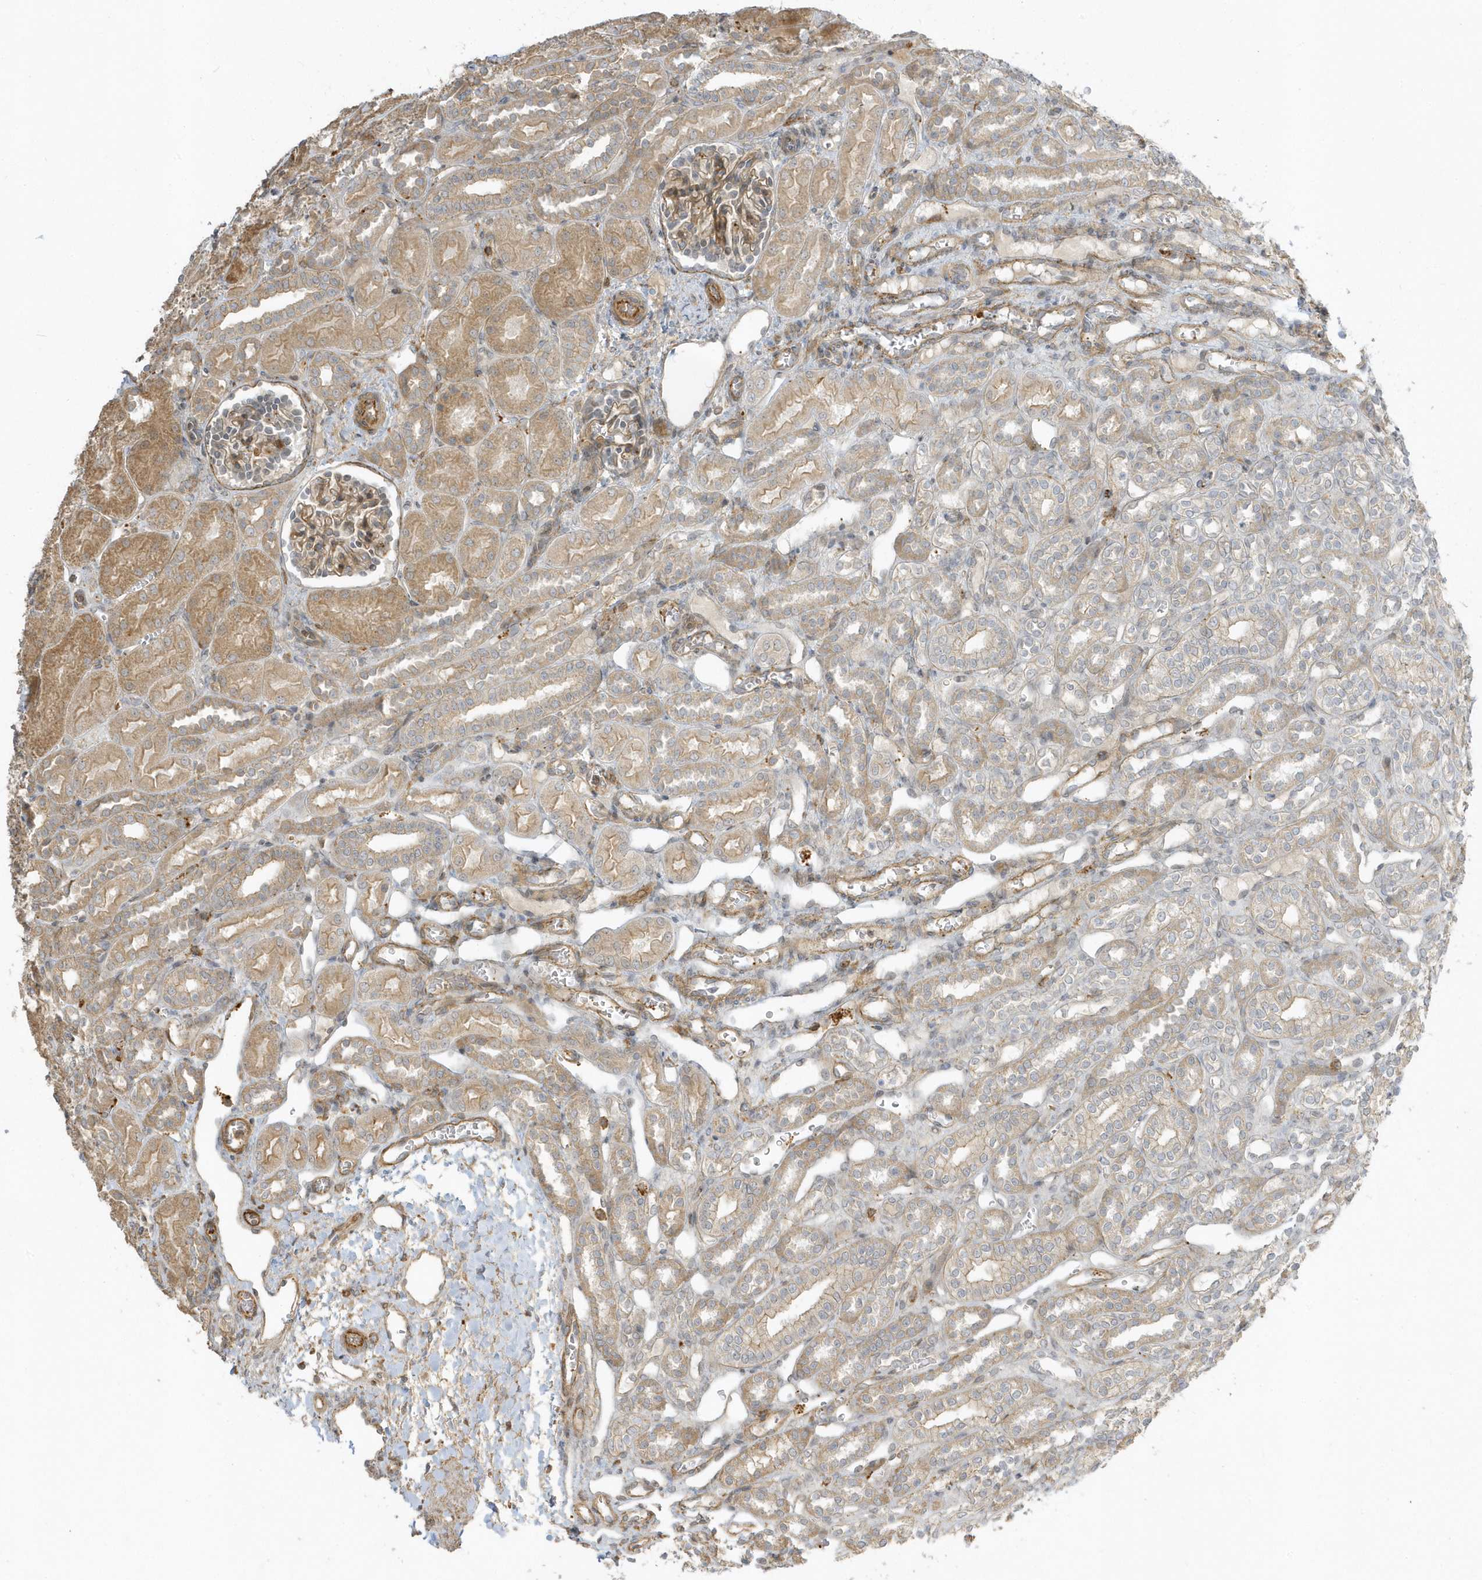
{"staining": {"intensity": "moderate", "quantity": "25%-75%", "location": "cytoplasmic/membranous,nuclear"}, "tissue": "kidney", "cell_type": "Cells in glomeruli", "image_type": "normal", "snomed": [{"axis": "morphology", "description": "Normal tissue, NOS"}, {"axis": "morphology", "description": "Neoplasm, malignant, NOS"}, {"axis": "topography", "description": "Kidney"}], "caption": "The photomicrograph shows a brown stain indicating the presence of a protein in the cytoplasmic/membranous,nuclear of cells in glomeruli in kidney. (IHC, brightfield microscopy, high magnification).", "gene": "ZBTB8A", "patient": {"sex": "female", "age": 1}}